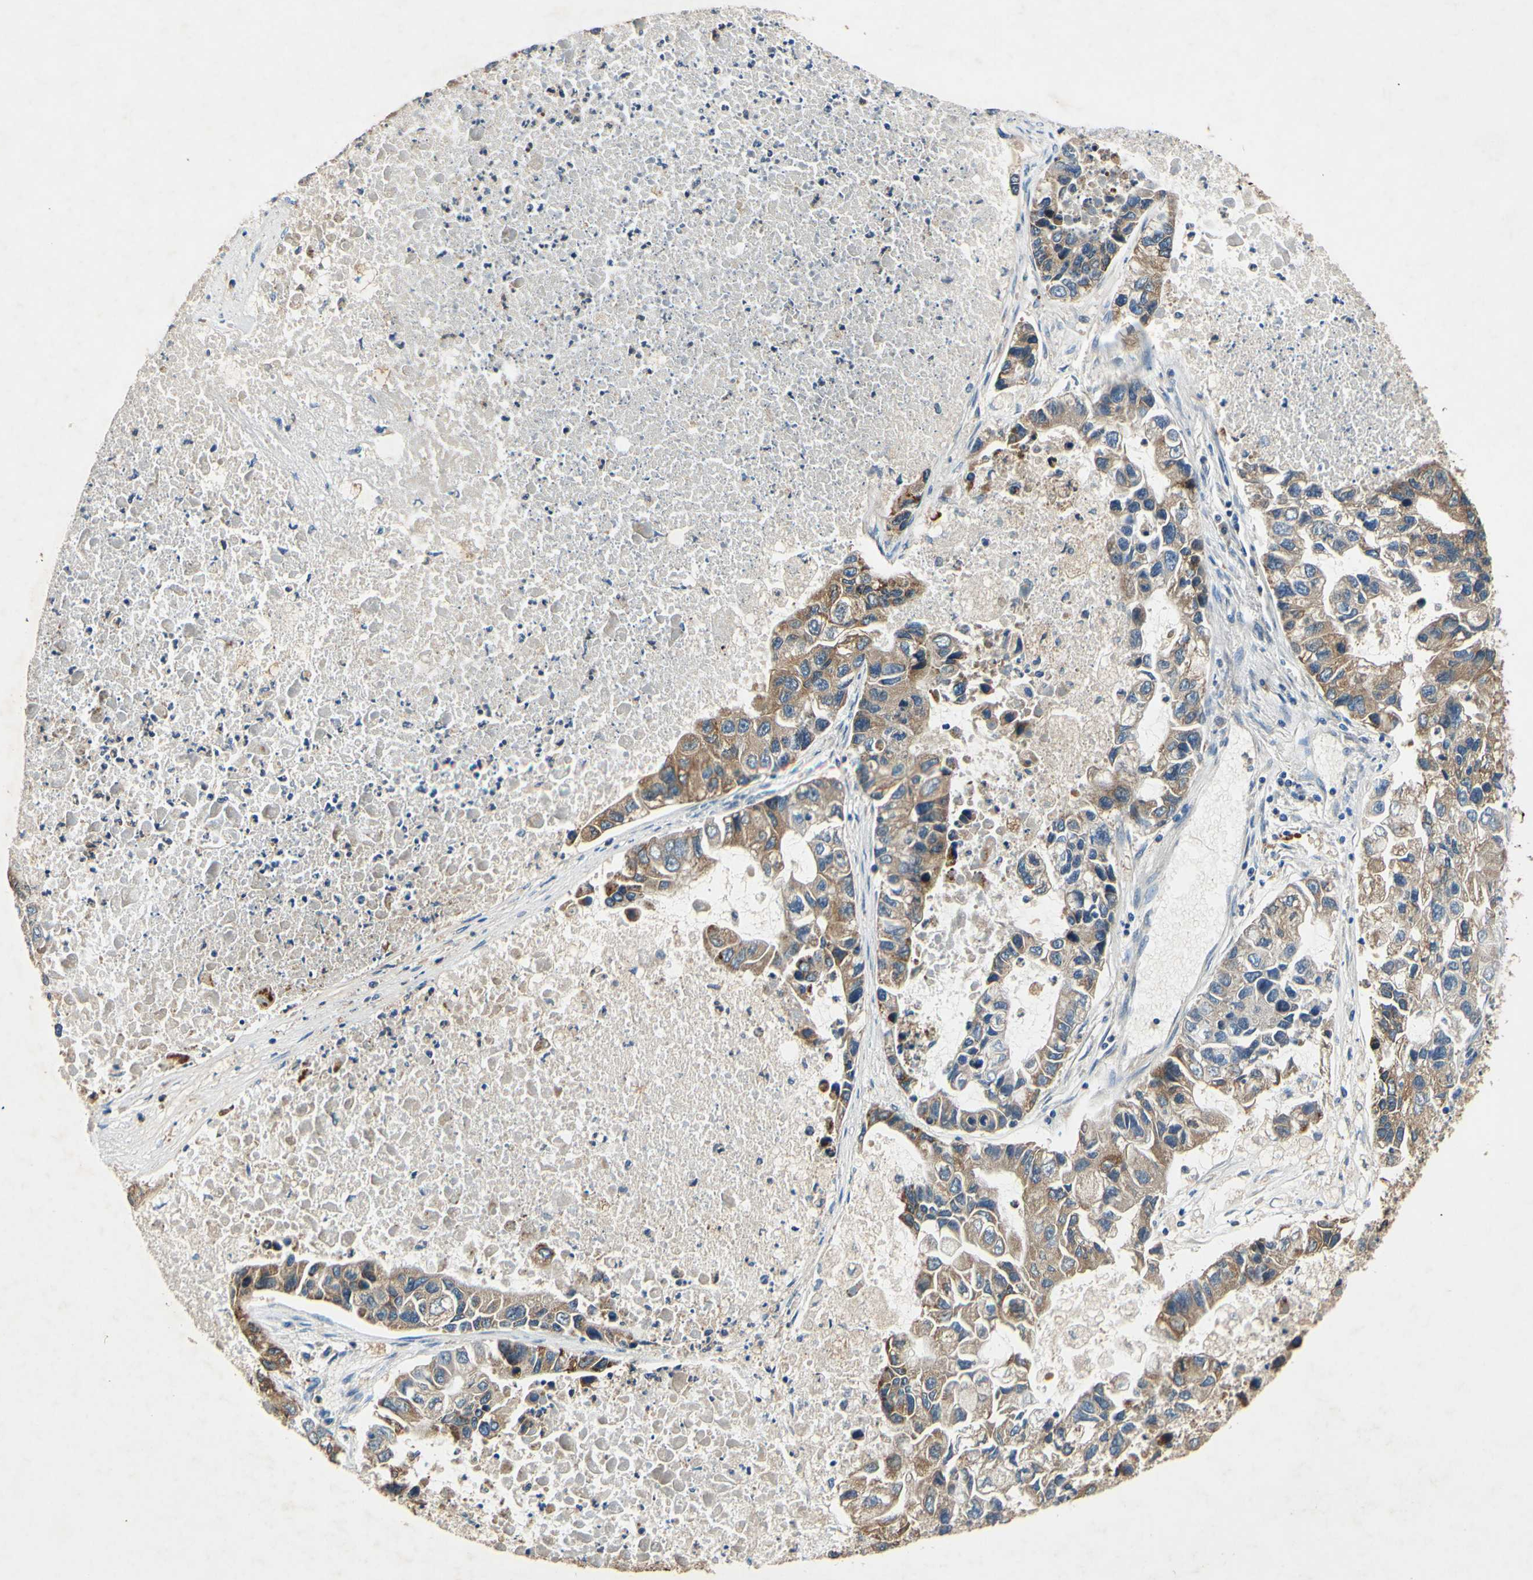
{"staining": {"intensity": "moderate", "quantity": "25%-75%", "location": "cytoplasmic/membranous"}, "tissue": "lung cancer", "cell_type": "Tumor cells", "image_type": "cancer", "snomed": [{"axis": "morphology", "description": "Adenocarcinoma, NOS"}, {"axis": "topography", "description": "Lung"}], "caption": "Adenocarcinoma (lung) stained with immunohistochemistry exhibits moderate cytoplasmic/membranous positivity in approximately 25%-75% of tumor cells.", "gene": "PLA2G4A", "patient": {"sex": "female", "age": 51}}